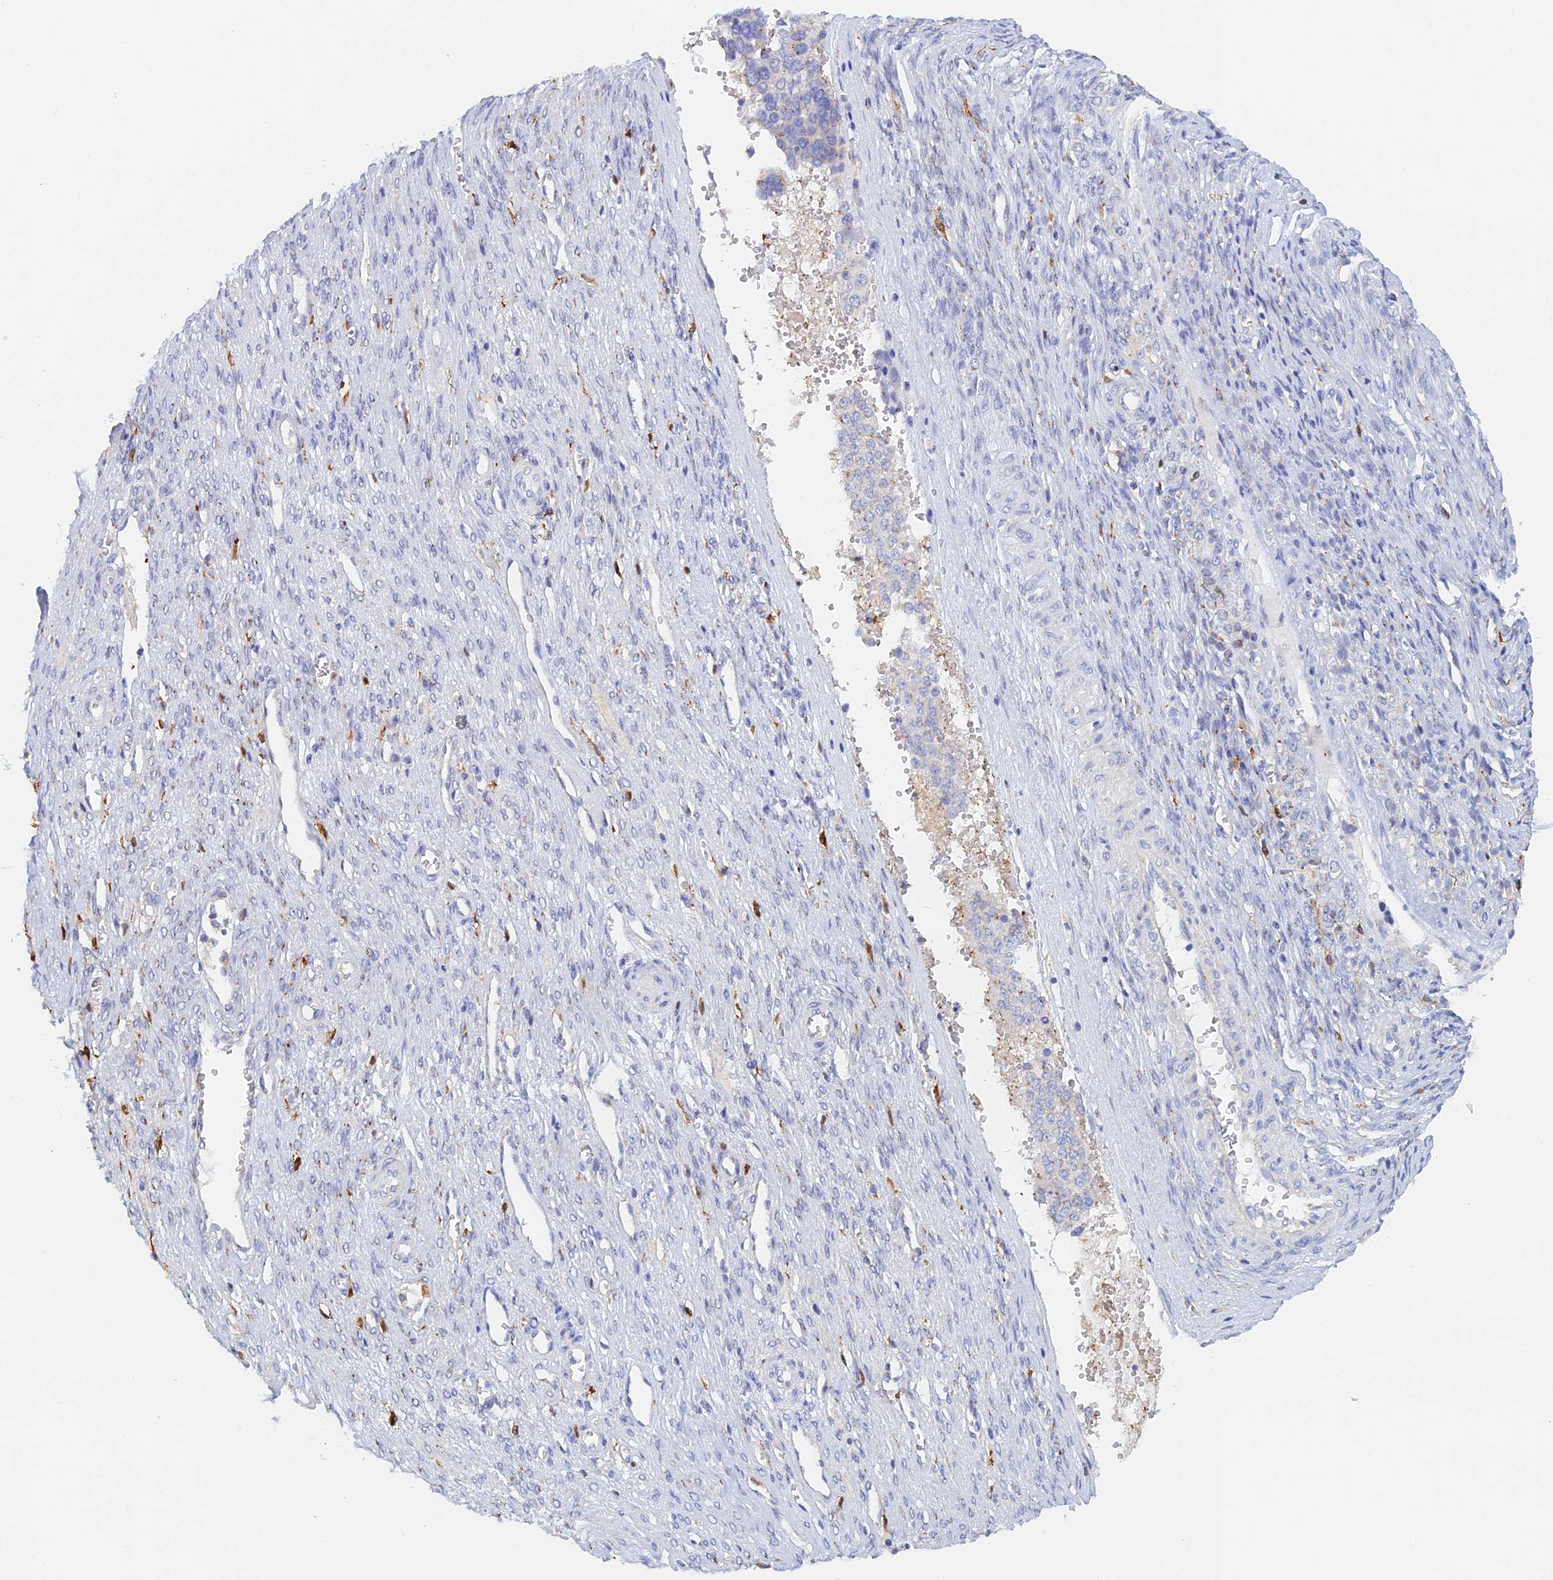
{"staining": {"intensity": "negative", "quantity": "none", "location": "none"}, "tissue": "ovarian cancer", "cell_type": "Tumor cells", "image_type": "cancer", "snomed": [{"axis": "morphology", "description": "Cystadenocarcinoma, serous, NOS"}, {"axis": "topography", "description": "Ovary"}], "caption": "This is a micrograph of immunohistochemistry (IHC) staining of ovarian serous cystadenocarcinoma, which shows no staining in tumor cells.", "gene": "SLC24A3", "patient": {"sex": "female", "age": 44}}